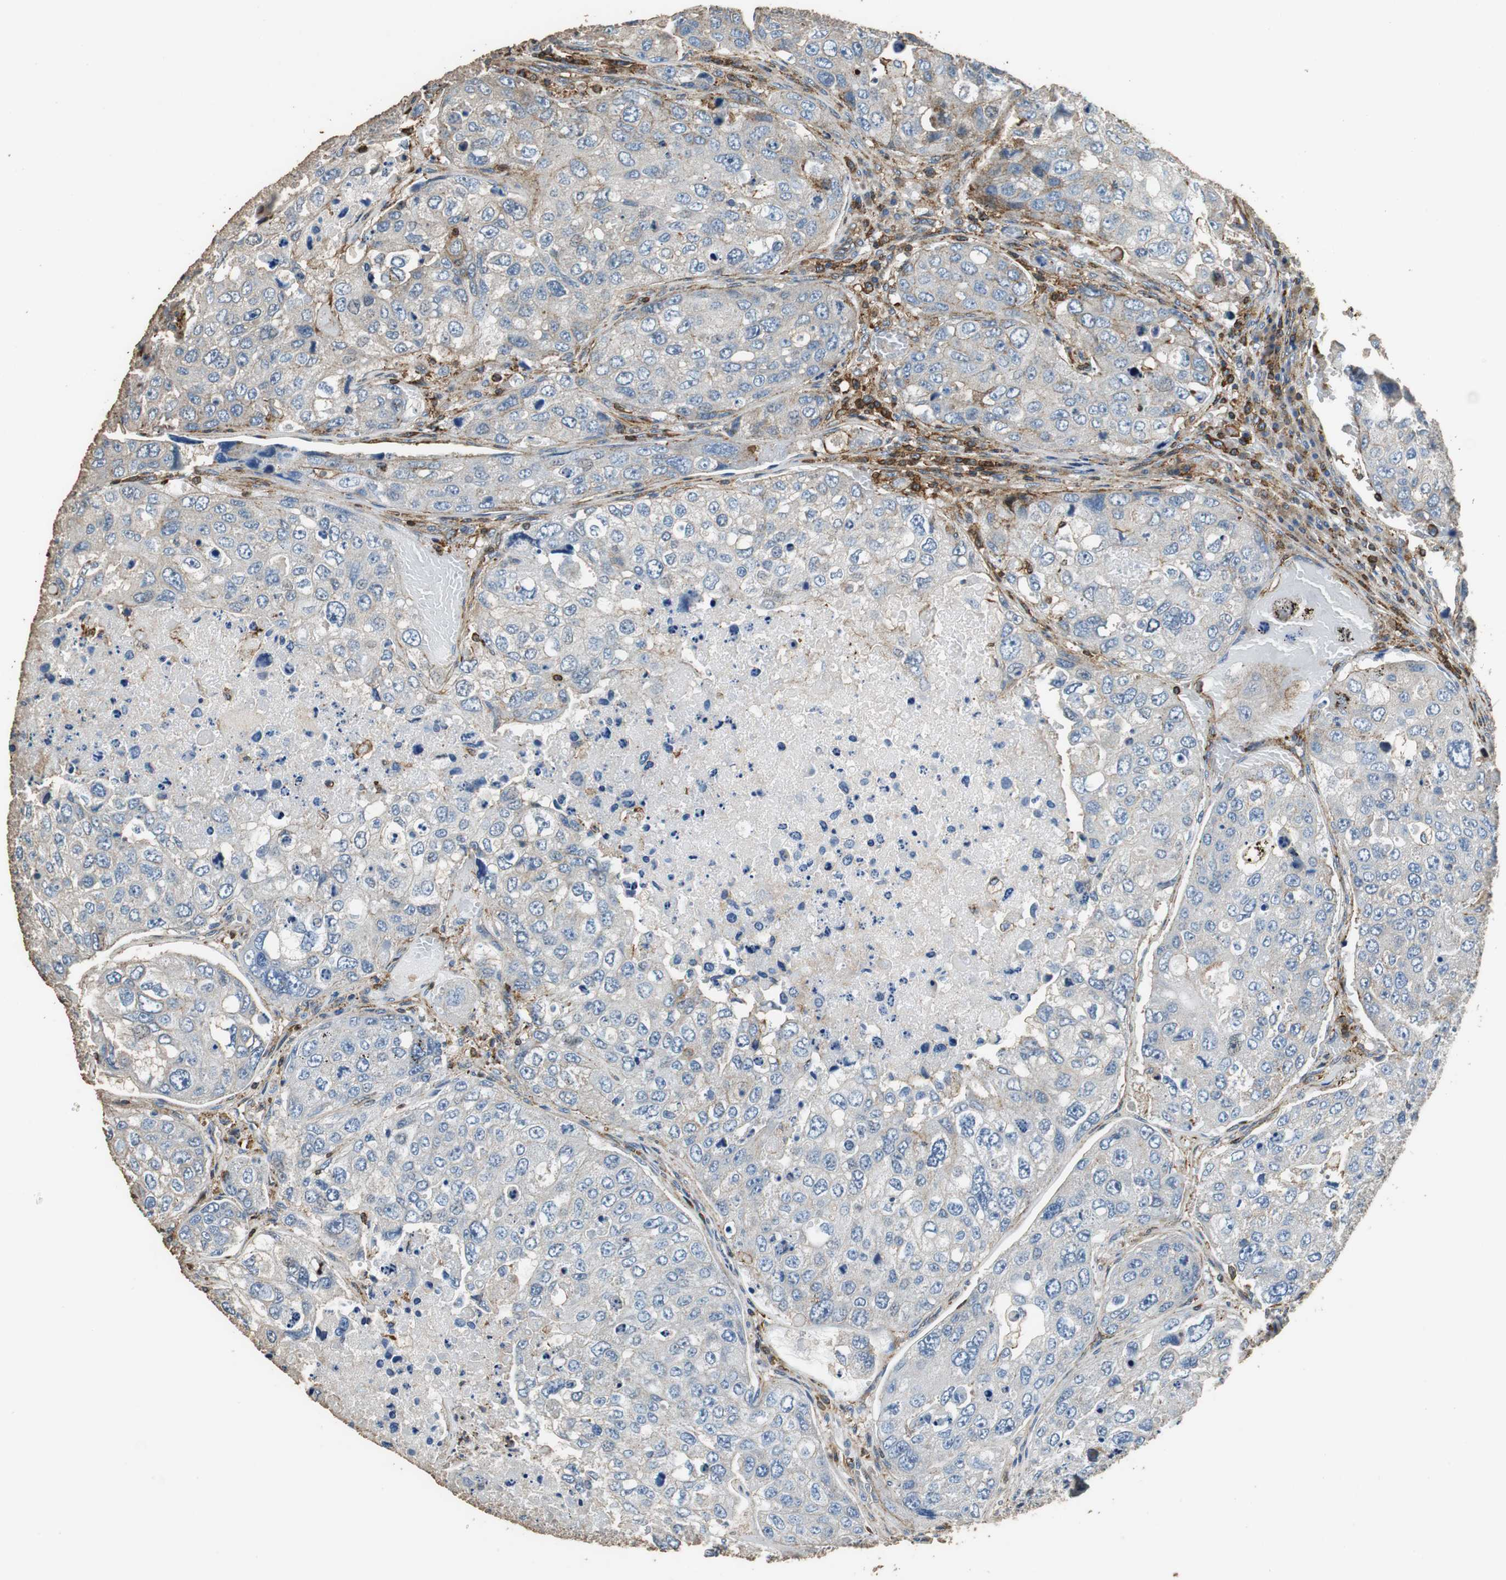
{"staining": {"intensity": "weak", "quantity": ">75%", "location": "cytoplasmic/membranous"}, "tissue": "urothelial cancer", "cell_type": "Tumor cells", "image_type": "cancer", "snomed": [{"axis": "morphology", "description": "Urothelial carcinoma, High grade"}, {"axis": "topography", "description": "Lymph node"}, {"axis": "topography", "description": "Urinary bladder"}], "caption": "Protein positivity by IHC reveals weak cytoplasmic/membranous expression in about >75% of tumor cells in high-grade urothelial carcinoma.", "gene": "PRKRA", "patient": {"sex": "male", "age": 51}}